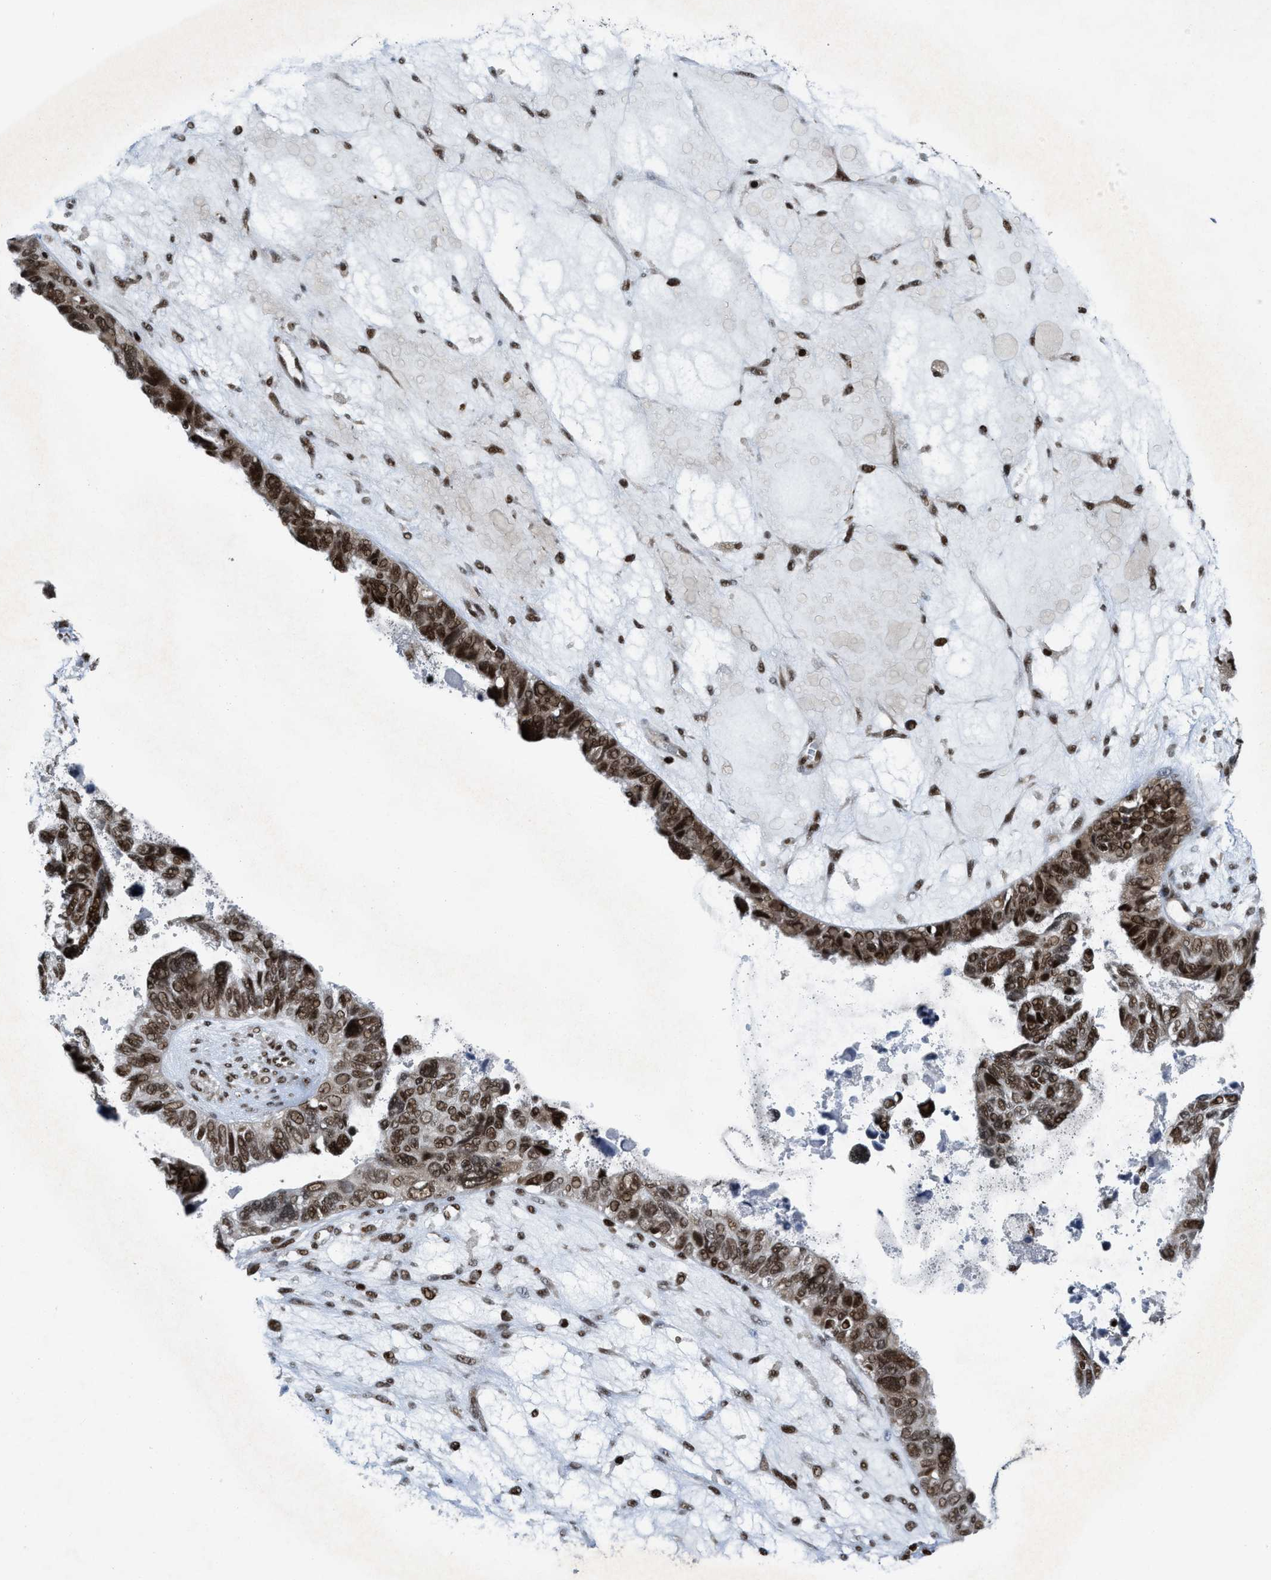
{"staining": {"intensity": "strong", "quantity": ">75%", "location": "nuclear"}, "tissue": "ovarian cancer", "cell_type": "Tumor cells", "image_type": "cancer", "snomed": [{"axis": "morphology", "description": "Cystadenocarcinoma, serous, NOS"}, {"axis": "topography", "description": "Ovary"}], "caption": "Serous cystadenocarcinoma (ovarian) was stained to show a protein in brown. There is high levels of strong nuclear positivity in about >75% of tumor cells. (DAB IHC with brightfield microscopy, high magnification).", "gene": "RFX5", "patient": {"sex": "female", "age": 79}}